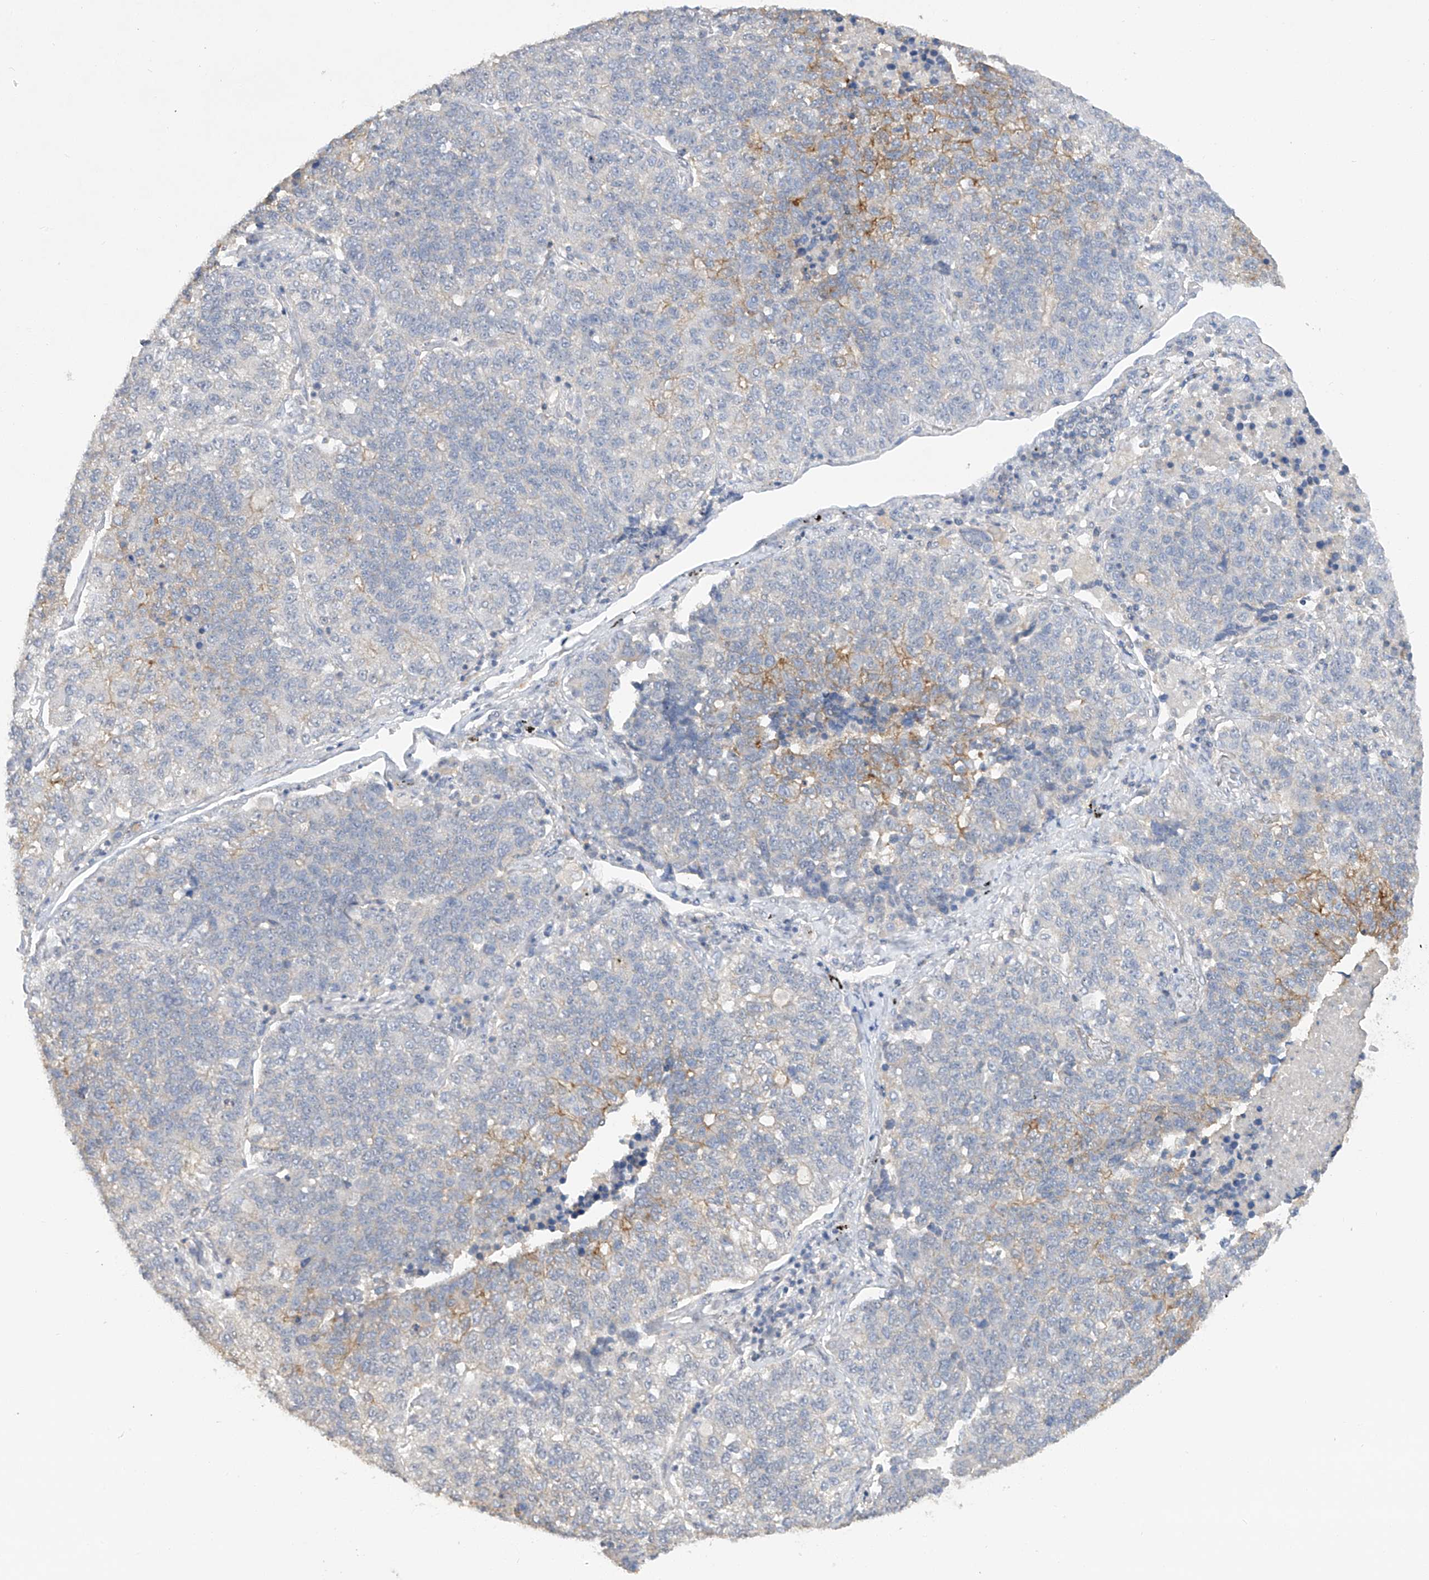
{"staining": {"intensity": "moderate", "quantity": "<25%", "location": "cytoplasmic/membranous"}, "tissue": "lung cancer", "cell_type": "Tumor cells", "image_type": "cancer", "snomed": [{"axis": "morphology", "description": "Adenocarcinoma, NOS"}, {"axis": "topography", "description": "Lung"}], "caption": "Lung cancer stained for a protein (brown) exhibits moderate cytoplasmic/membranous positive positivity in about <25% of tumor cells.", "gene": "HAS3", "patient": {"sex": "male", "age": 49}}